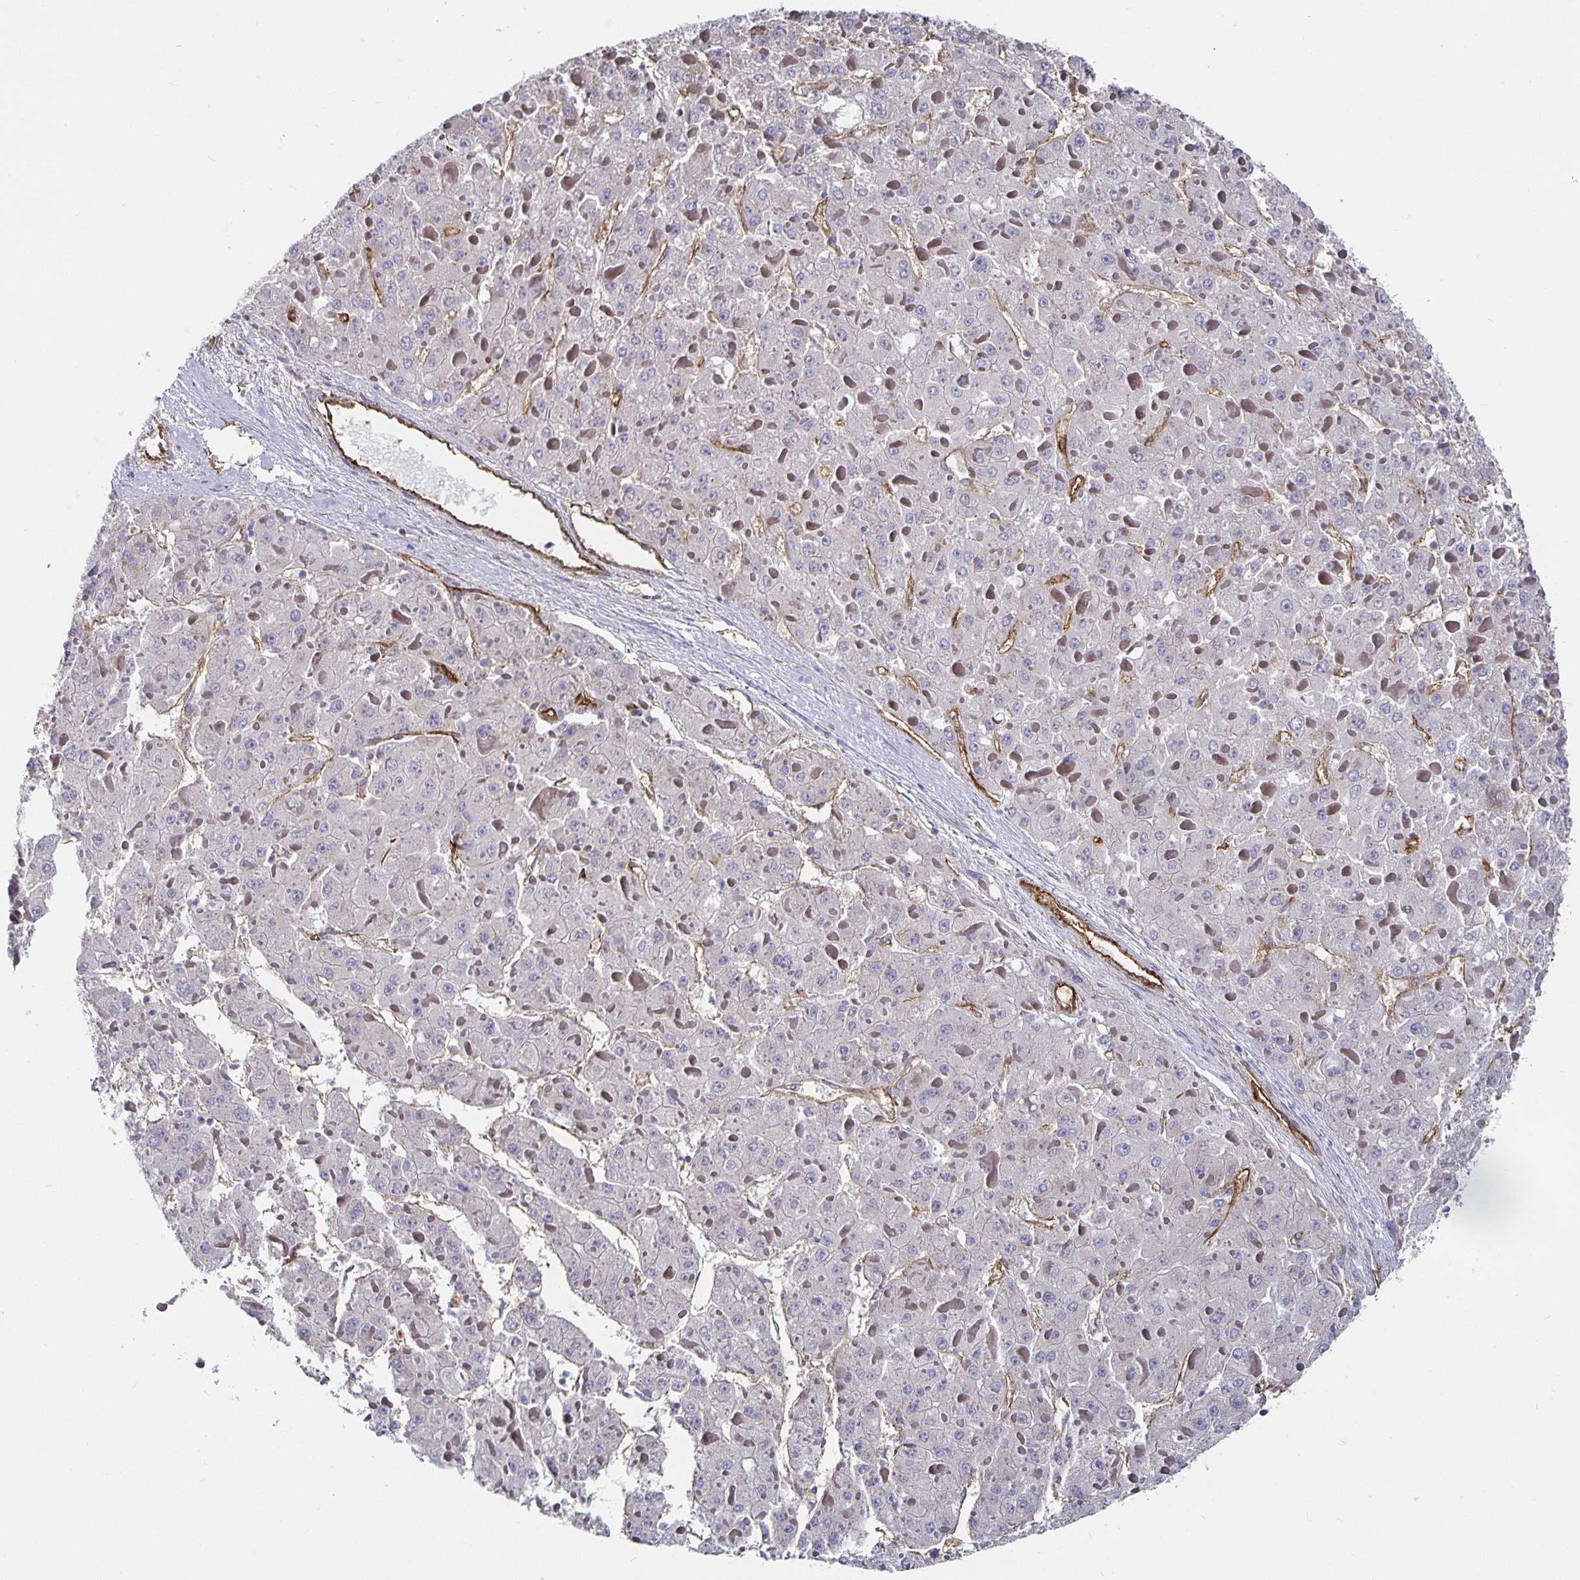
{"staining": {"intensity": "negative", "quantity": "none", "location": "none"}, "tissue": "liver cancer", "cell_type": "Tumor cells", "image_type": "cancer", "snomed": [{"axis": "morphology", "description": "Carcinoma, Hepatocellular, NOS"}, {"axis": "topography", "description": "Liver"}], "caption": "This is a micrograph of immunohistochemistry (IHC) staining of hepatocellular carcinoma (liver), which shows no positivity in tumor cells.", "gene": "PODXL", "patient": {"sex": "female", "age": 73}}